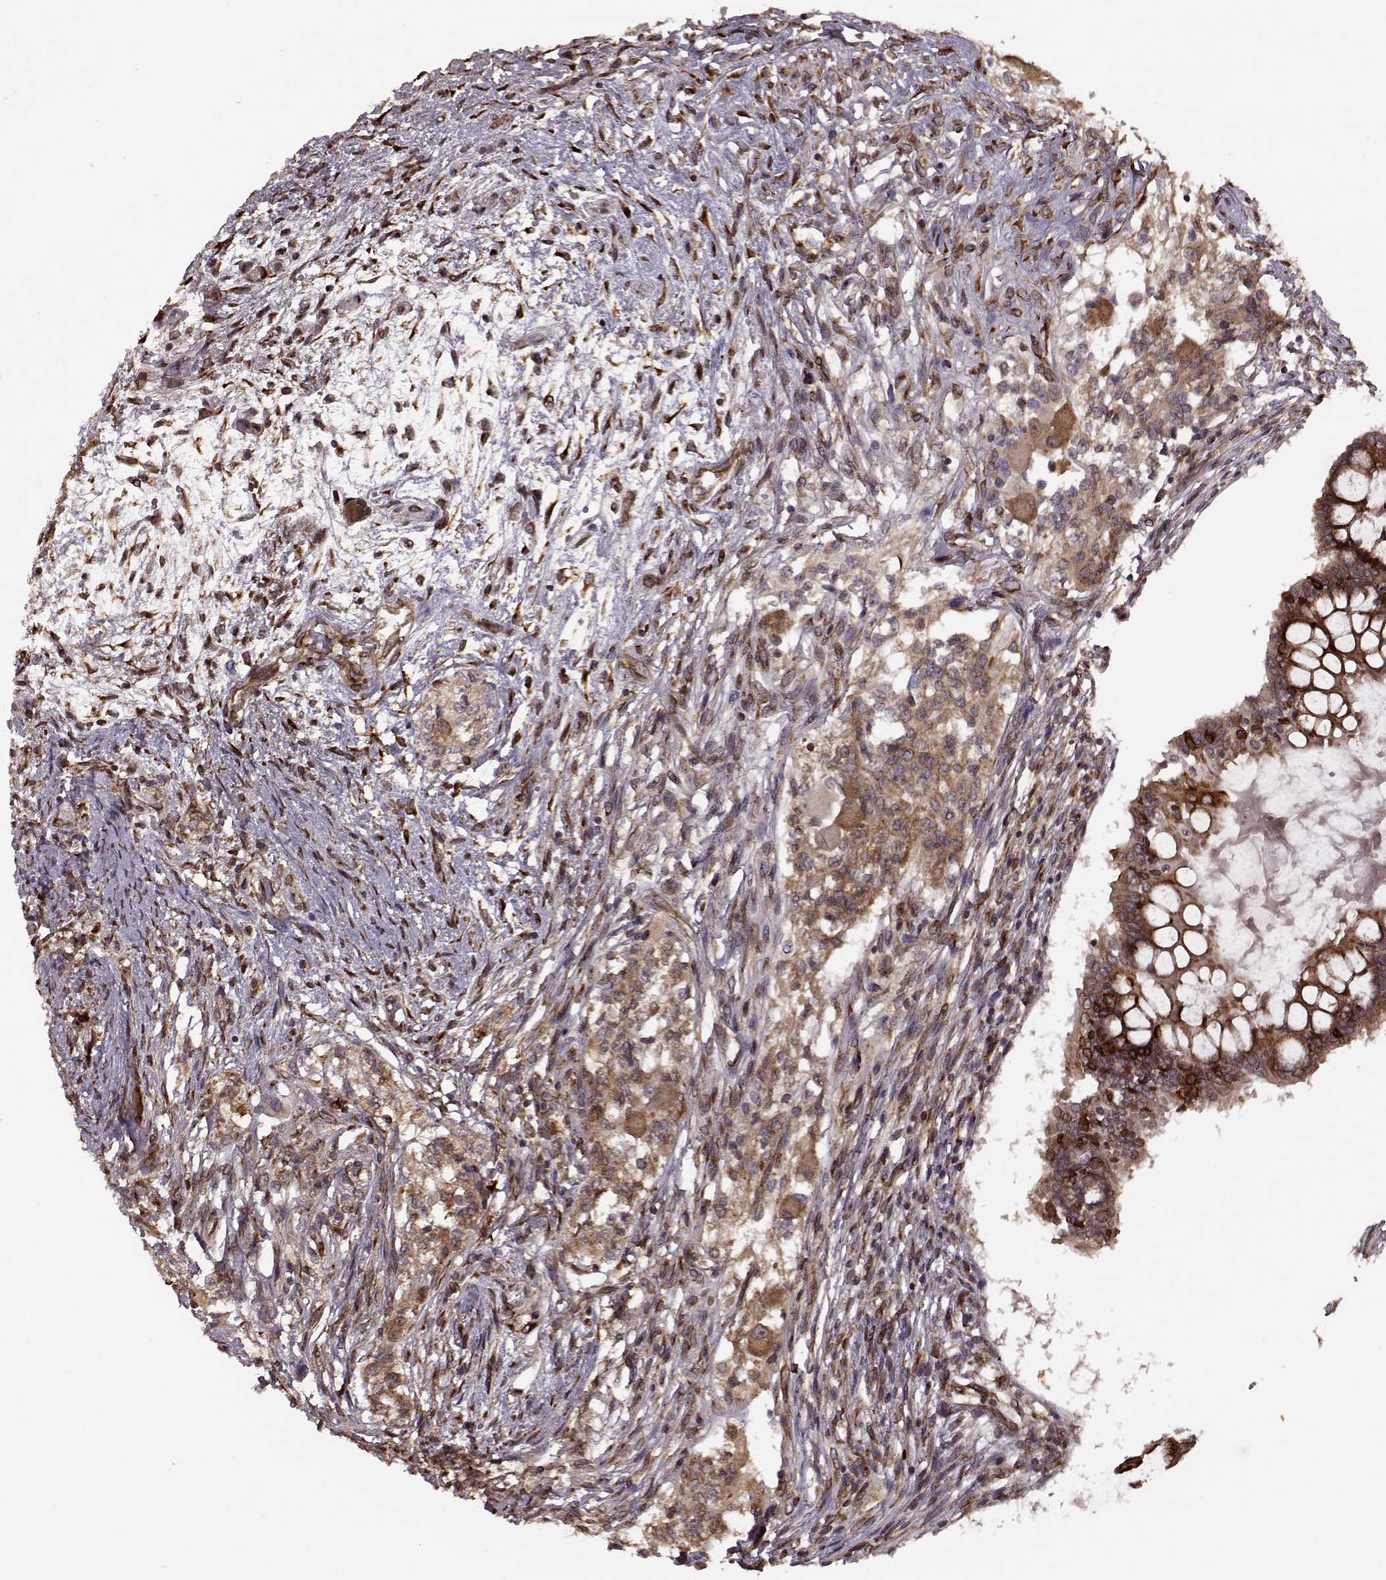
{"staining": {"intensity": "moderate", "quantity": ">75%", "location": "cytoplasmic/membranous"}, "tissue": "testis cancer", "cell_type": "Tumor cells", "image_type": "cancer", "snomed": [{"axis": "morphology", "description": "Carcinoma, Embryonal, NOS"}, {"axis": "topography", "description": "Testis"}], "caption": "Protein analysis of testis embryonal carcinoma tissue reveals moderate cytoplasmic/membranous positivity in approximately >75% of tumor cells.", "gene": "YIPF5", "patient": {"sex": "male", "age": 37}}